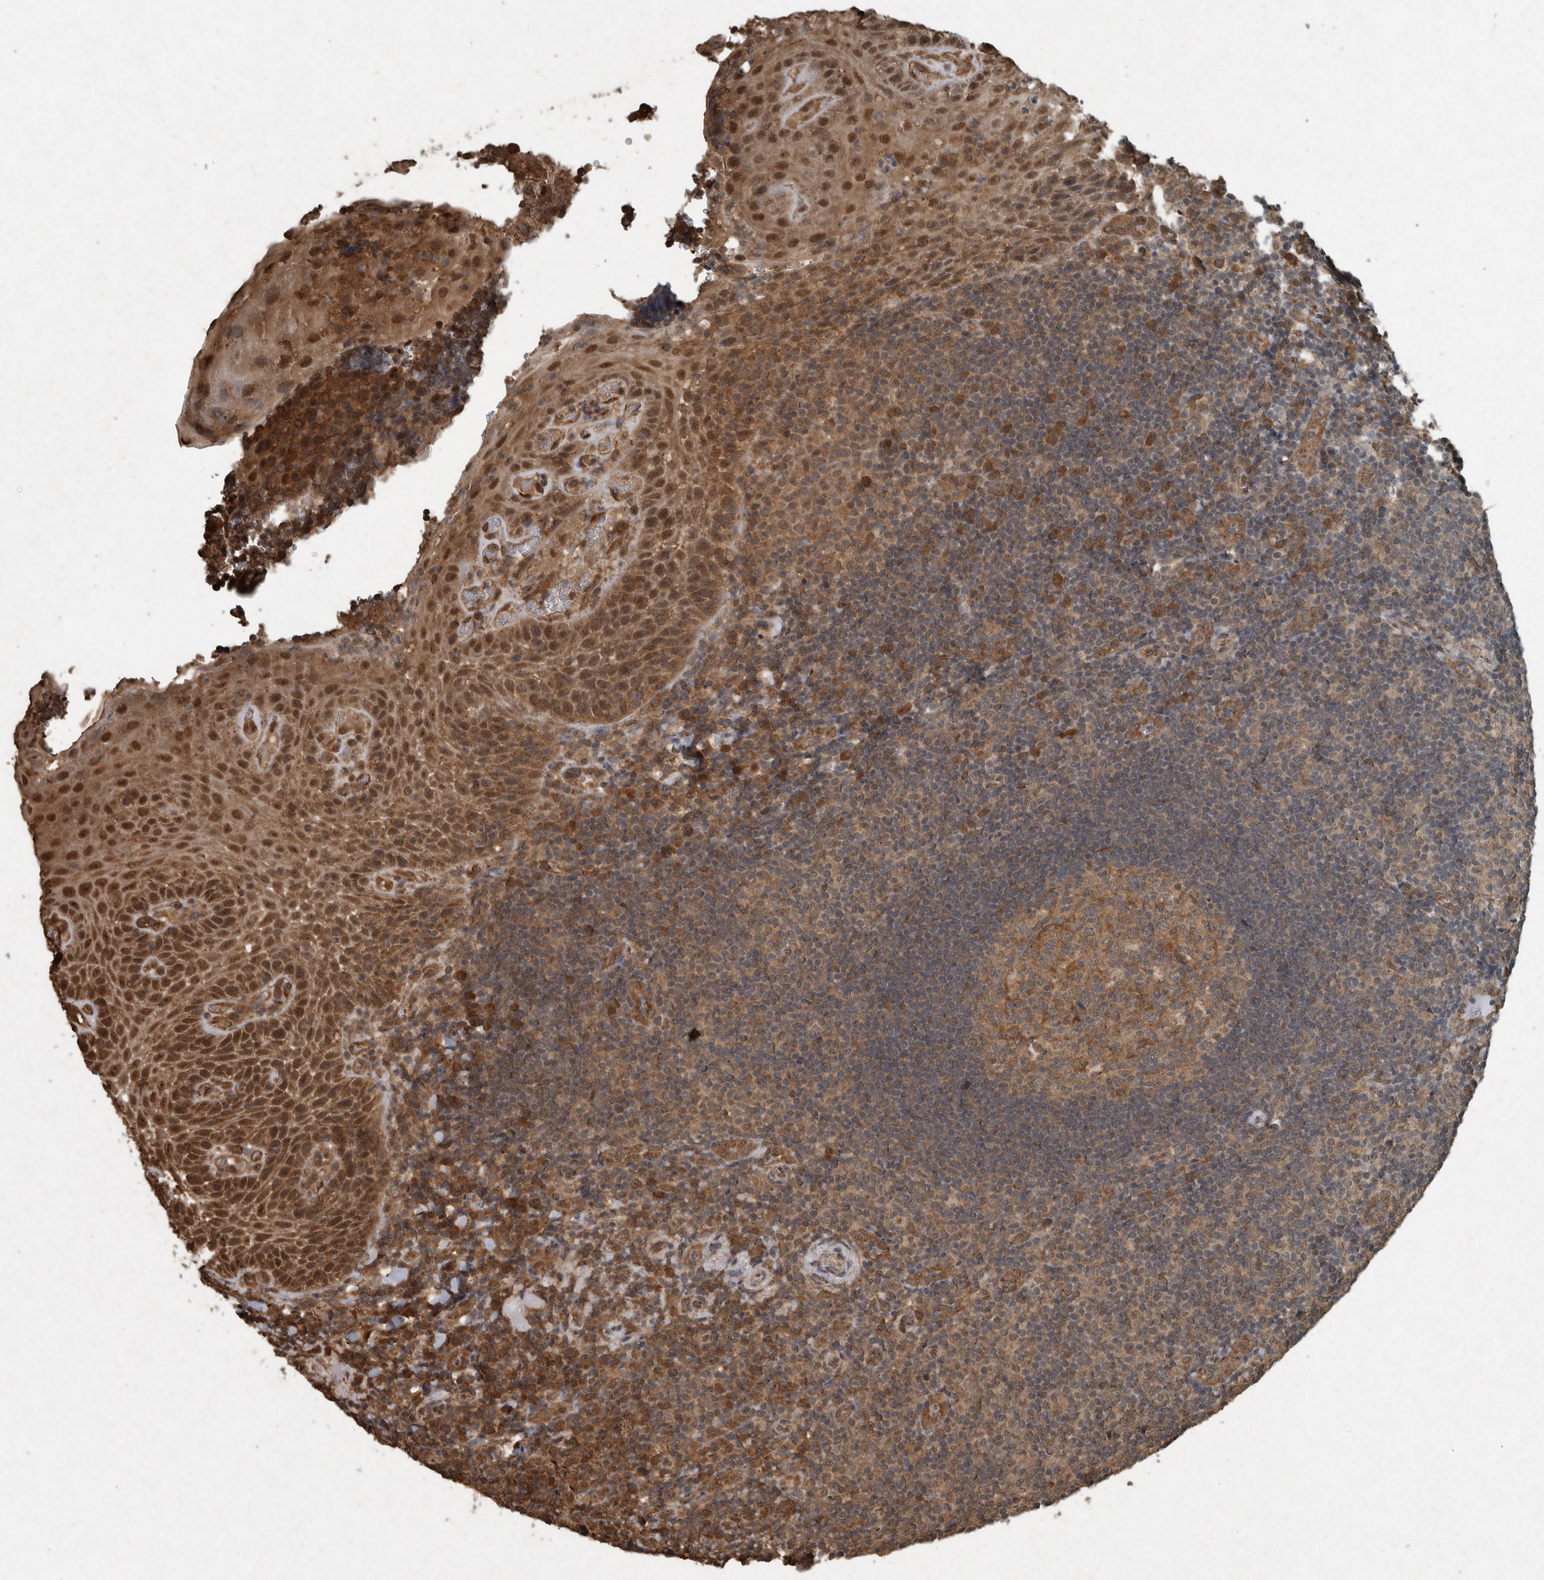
{"staining": {"intensity": "moderate", "quantity": ">75%", "location": "cytoplasmic/membranous"}, "tissue": "tonsil", "cell_type": "Germinal center cells", "image_type": "normal", "snomed": [{"axis": "morphology", "description": "Normal tissue, NOS"}, {"axis": "topography", "description": "Tonsil"}], "caption": "Germinal center cells show medium levels of moderate cytoplasmic/membranous positivity in approximately >75% of cells in normal human tonsil.", "gene": "ARHGEF12", "patient": {"sex": "male", "age": 37}}